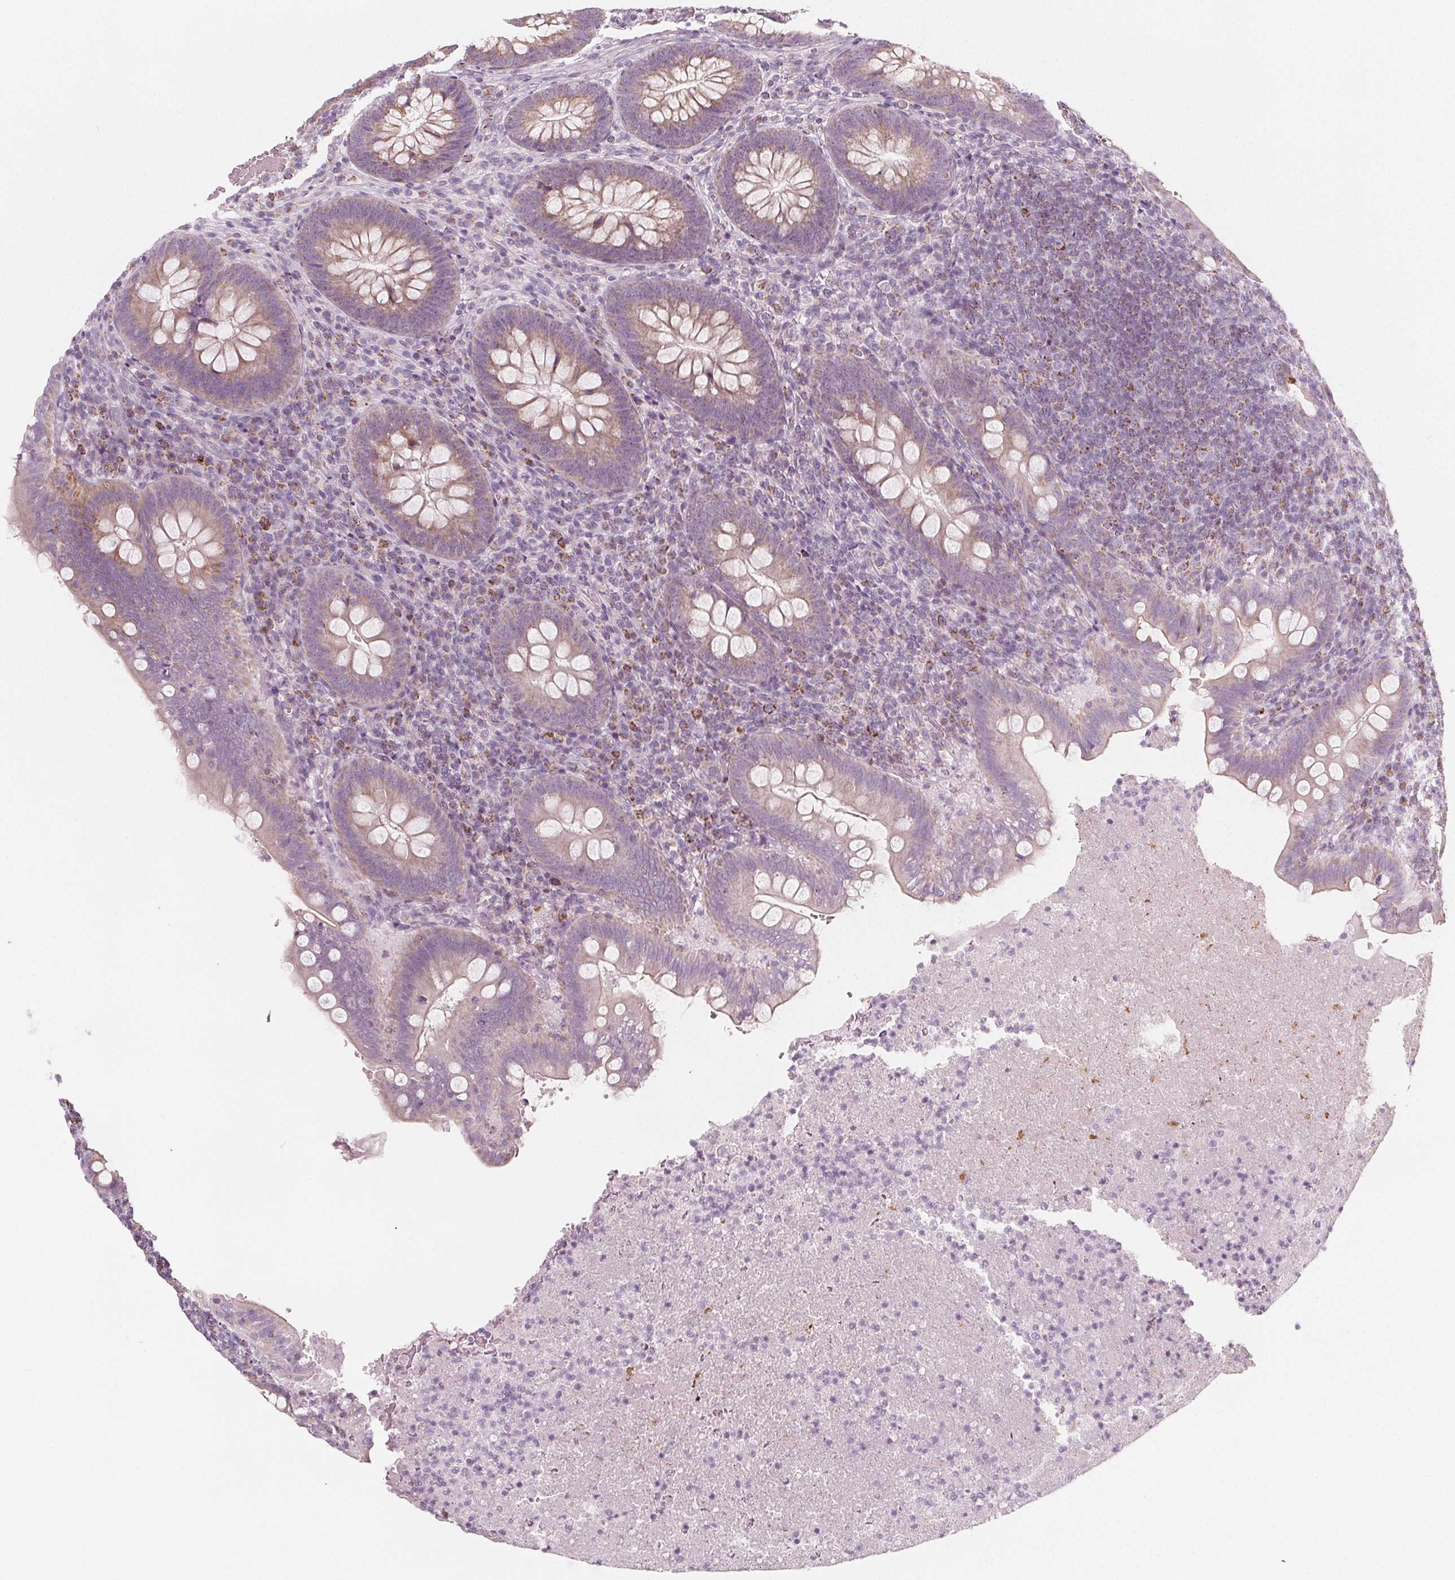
{"staining": {"intensity": "weak", "quantity": "25%-75%", "location": "cytoplasmic/membranous"}, "tissue": "appendix", "cell_type": "Glandular cells", "image_type": "normal", "snomed": [{"axis": "morphology", "description": "Normal tissue, NOS"}, {"axis": "topography", "description": "Appendix"}], "caption": "Immunohistochemistry (IHC) image of normal appendix: human appendix stained using immunohistochemistry displays low levels of weak protein expression localized specifically in the cytoplasmic/membranous of glandular cells, appearing as a cytoplasmic/membranous brown color.", "gene": "IL17C", "patient": {"sex": "male", "age": 47}}